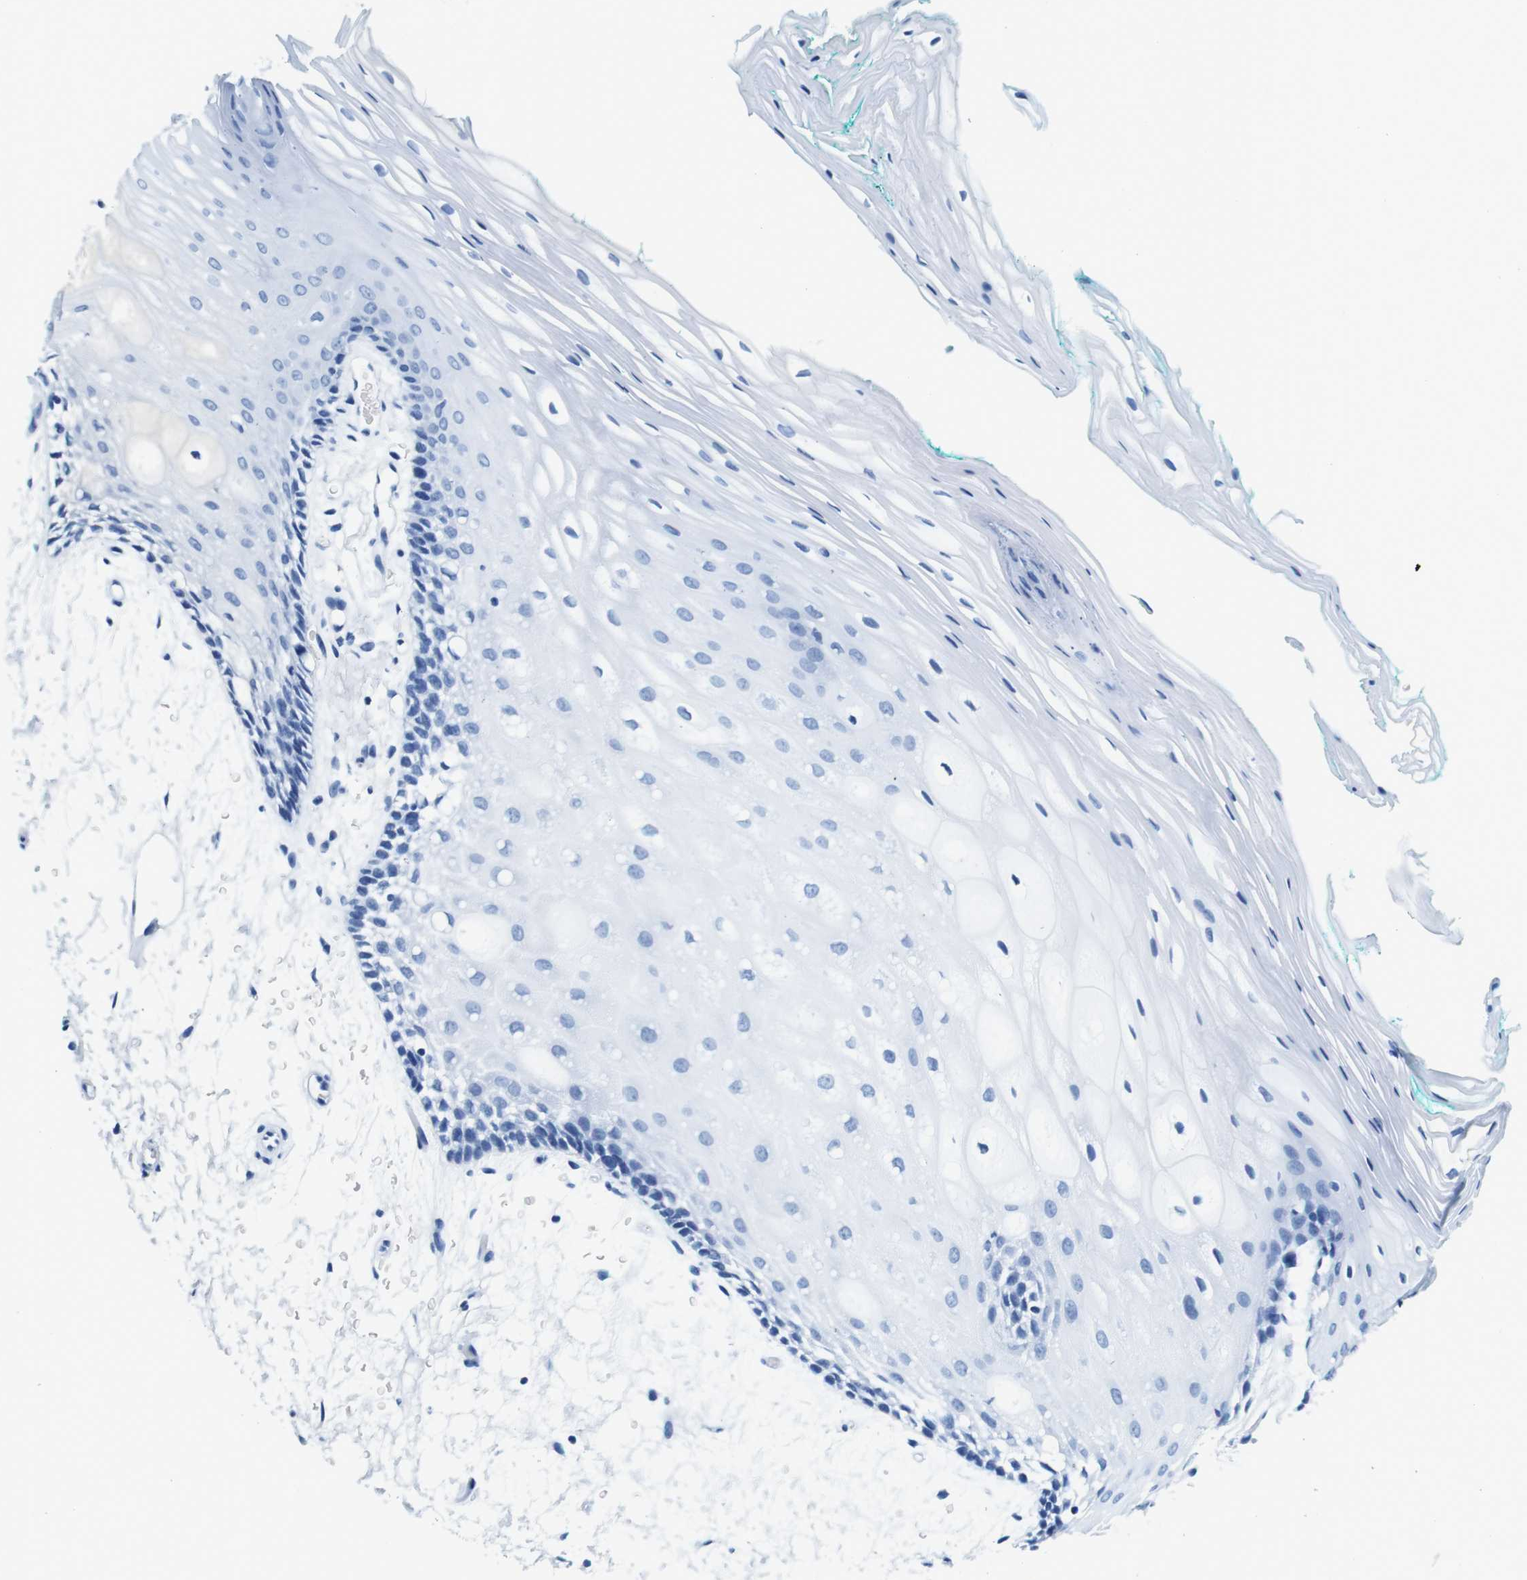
{"staining": {"intensity": "negative", "quantity": "none", "location": "none"}, "tissue": "oral mucosa", "cell_type": "Squamous epithelial cells", "image_type": "normal", "snomed": [{"axis": "morphology", "description": "Normal tissue, NOS"}, {"axis": "topography", "description": "Skeletal muscle"}, {"axis": "topography", "description": "Oral tissue"}, {"axis": "topography", "description": "Peripheral nerve tissue"}], "caption": "An immunohistochemistry histopathology image of normal oral mucosa is shown. There is no staining in squamous epithelial cells of oral mucosa. (Immunohistochemistry (ihc), brightfield microscopy, high magnification).", "gene": "IGHD", "patient": {"sex": "female", "age": 84}}